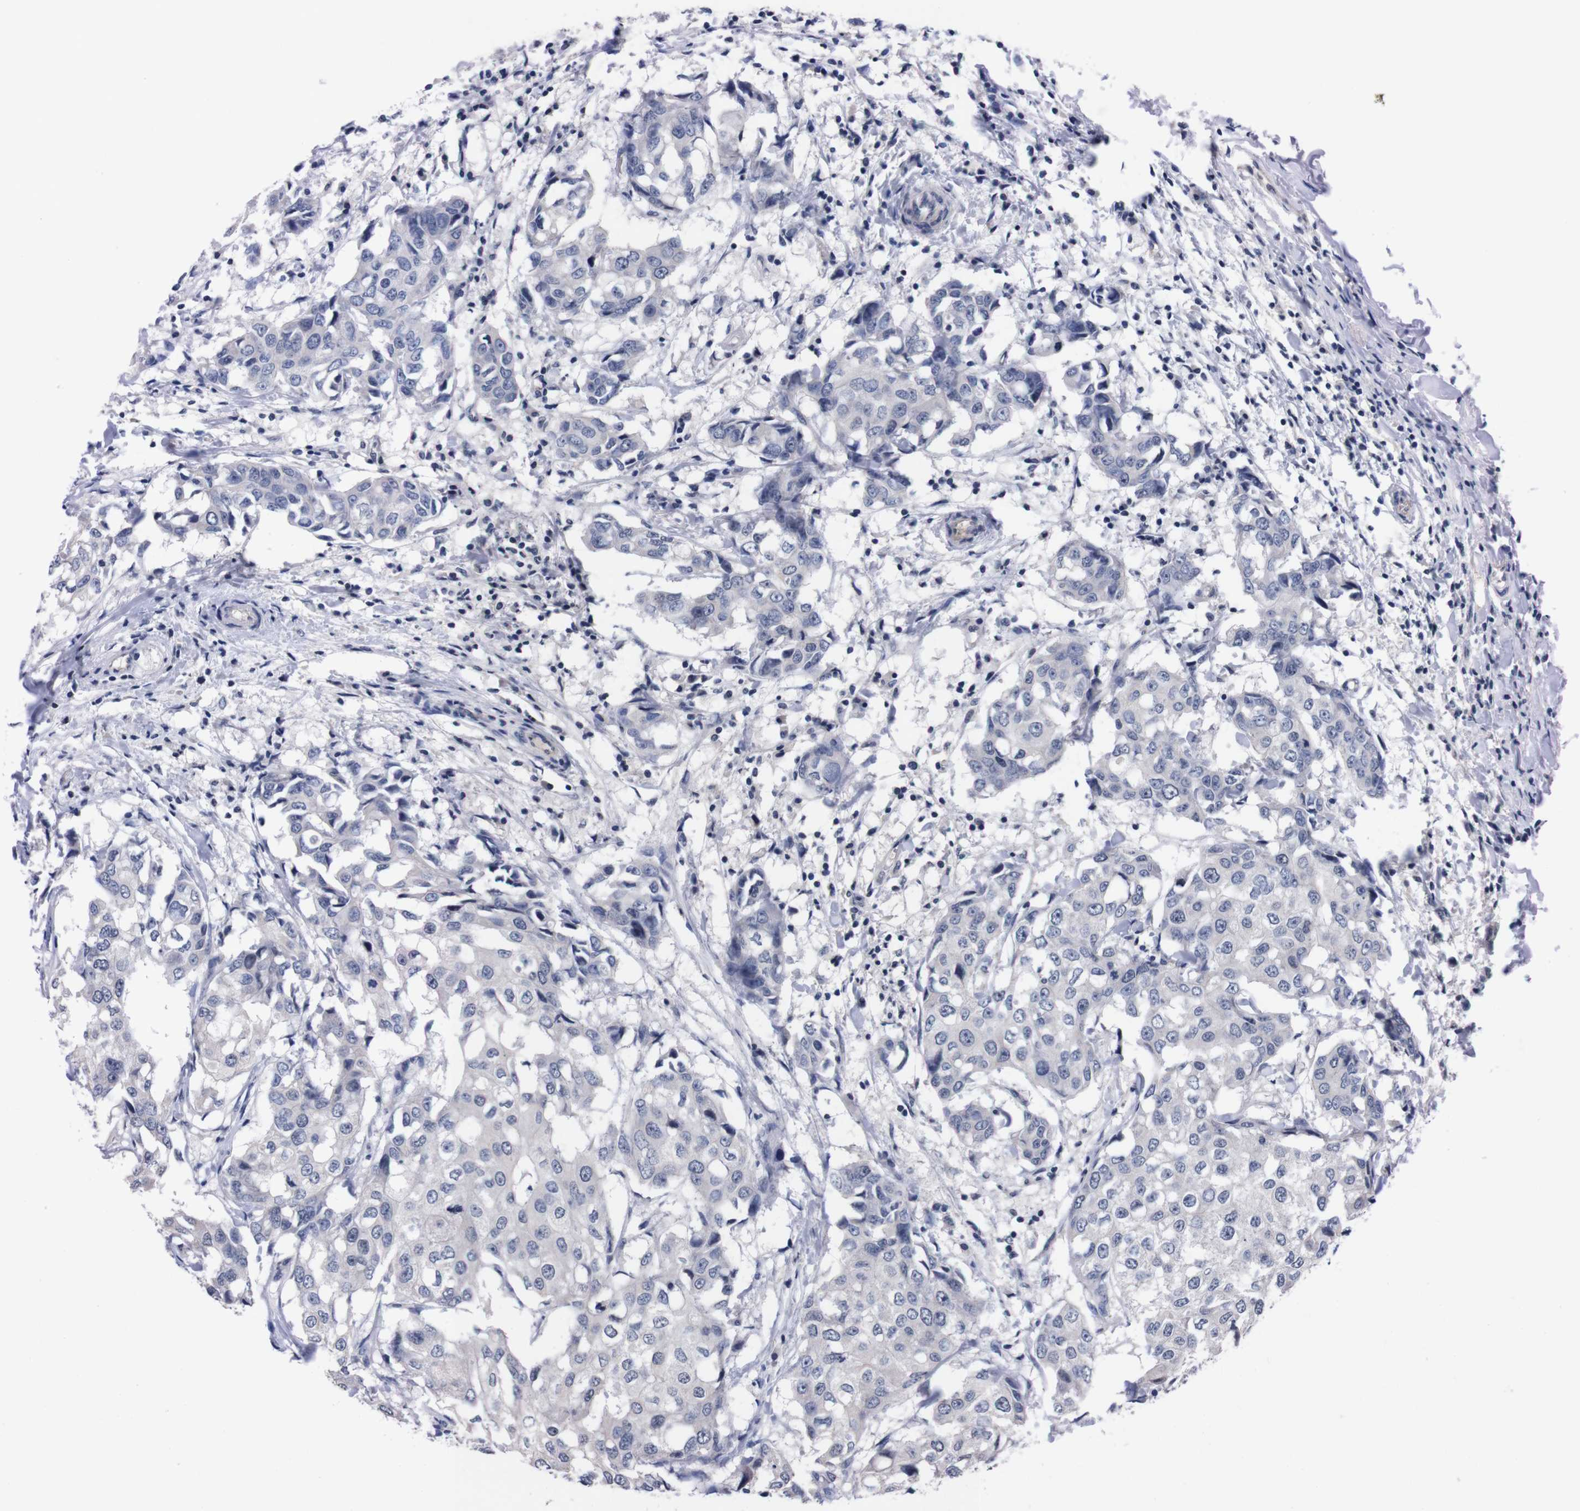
{"staining": {"intensity": "negative", "quantity": "none", "location": "none"}, "tissue": "breast cancer", "cell_type": "Tumor cells", "image_type": "cancer", "snomed": [{"axis": "morphology", "description": "Duct carcinoma"}, {"axis": "topography", "description": "Breast"}], "caption": "Breast cancer was stained to show a protein in brown. There is no significant positivity in tumor cells. (Immunohistochemistry, brightfield microscopy, high magnification).", "gene": "TNFRSF21", "patient": {"sex": "female", "age": 27}}